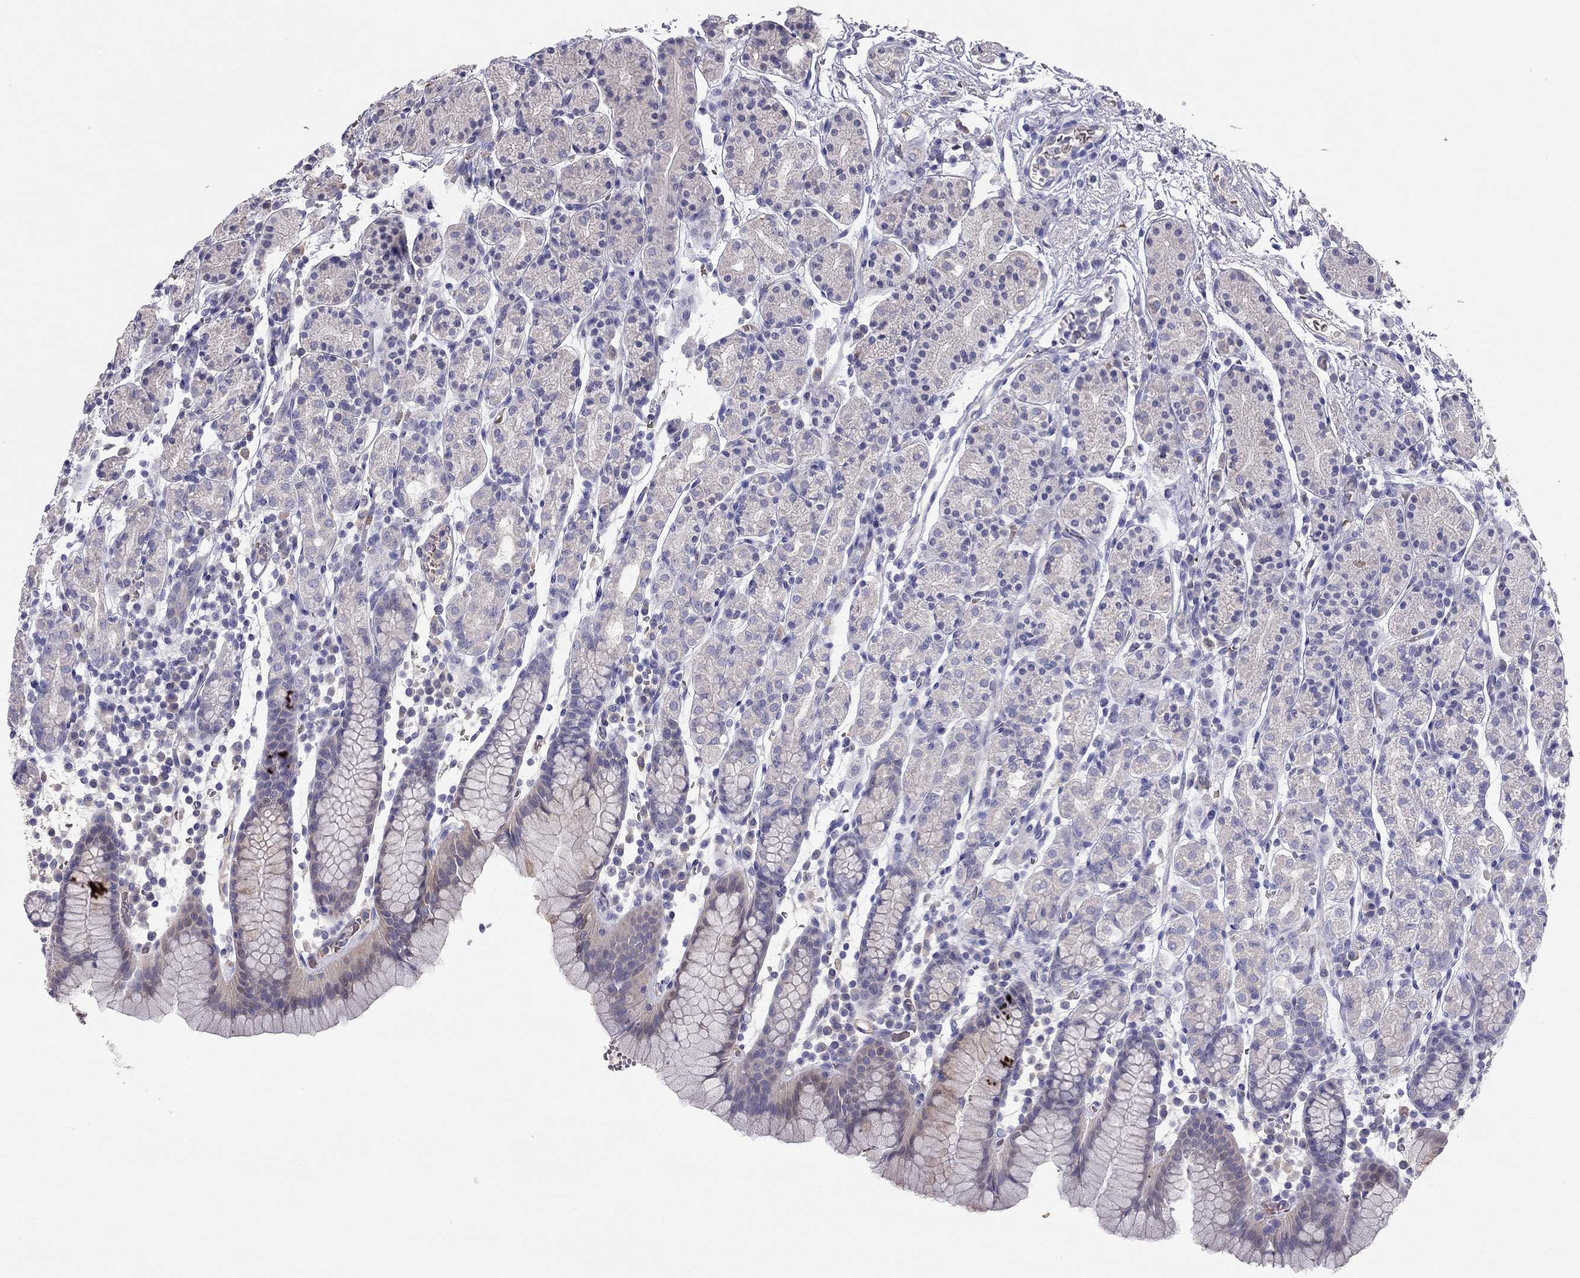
{"staining": {"intensity": "negative", "quantity": "none", "location": "none"}, "tissue": "stomach", "cell_type": "Glandular cells", "image_type": "normal", "snomed": [{"axis": "morphology", "description": "Normal tissue, NOS"}, {"axis": "topography", "description": "Stomach, upper"}, {"axis": "topography", "description": "Stomach"}], "caption": "Immunohistochemistry (IHC) image of normal stomach: stomach stained with DAB (3,3'-diaminobenzidine) displays no significant protein expression in glandular cells. (DAB immunohistochemistry, high magnification).", "gene": "RHCE", "patient": {"sex": "male", "age": 62}}